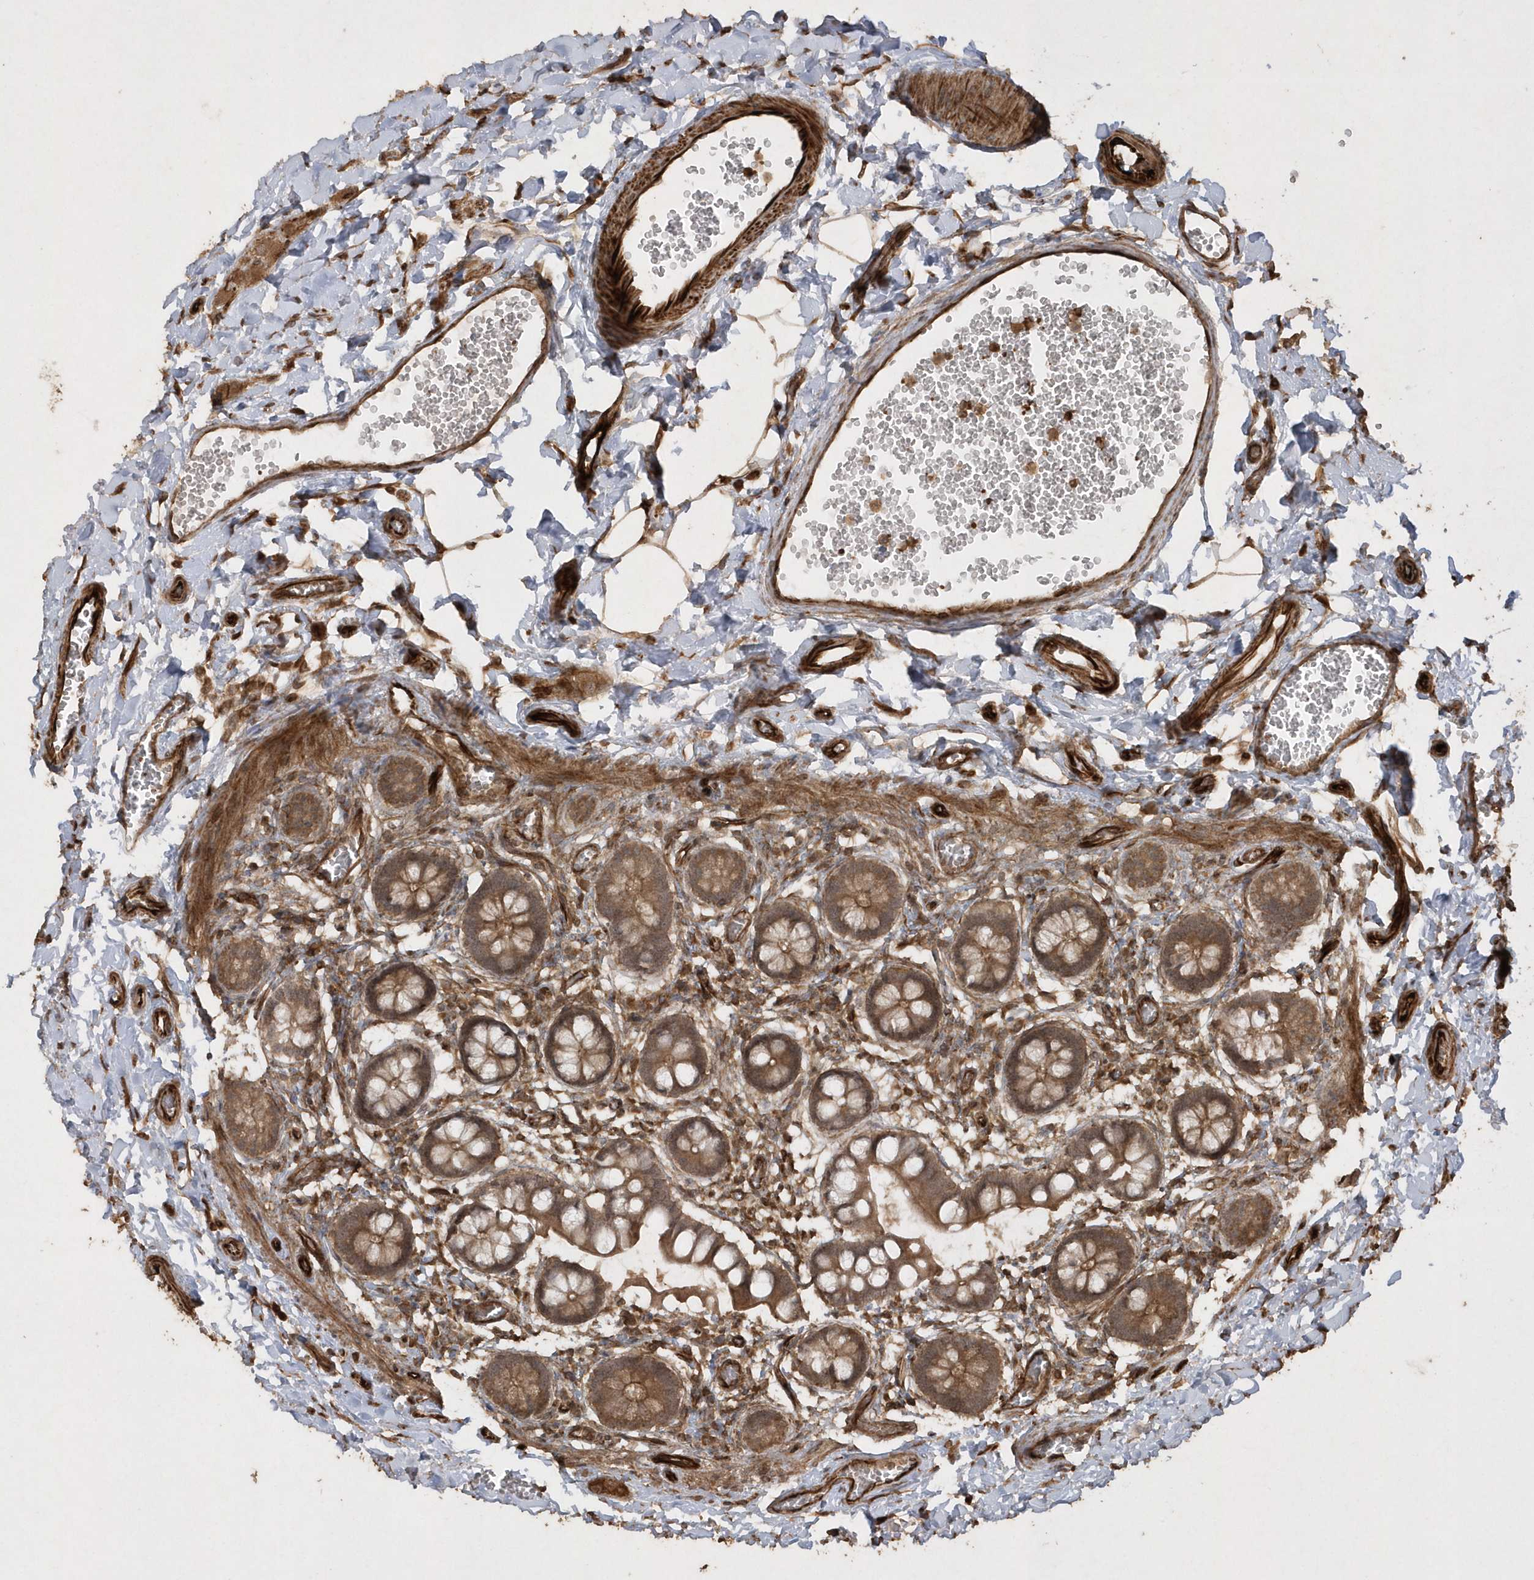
{"staining": {"intensity": "moderate", "quantity": ">75%", "location": "cytoplasmic/membranous"}, "tissue": "small intestine", "cell_type": "Glandular cells", "image_type": "normal", "snomed": [{"axis": "morphology", "description": "Normal tissue, NOS"}, {"axis": "topography", "description": "Small intestine"}], "caption": "Human small intestine stained with a brown dye exhibits moderate cytoplasmic/membranous positive staining in approximately >75% of glandular cells.", "gene": "AVPI1", "patient": {"sex": "male", "age": 52}}